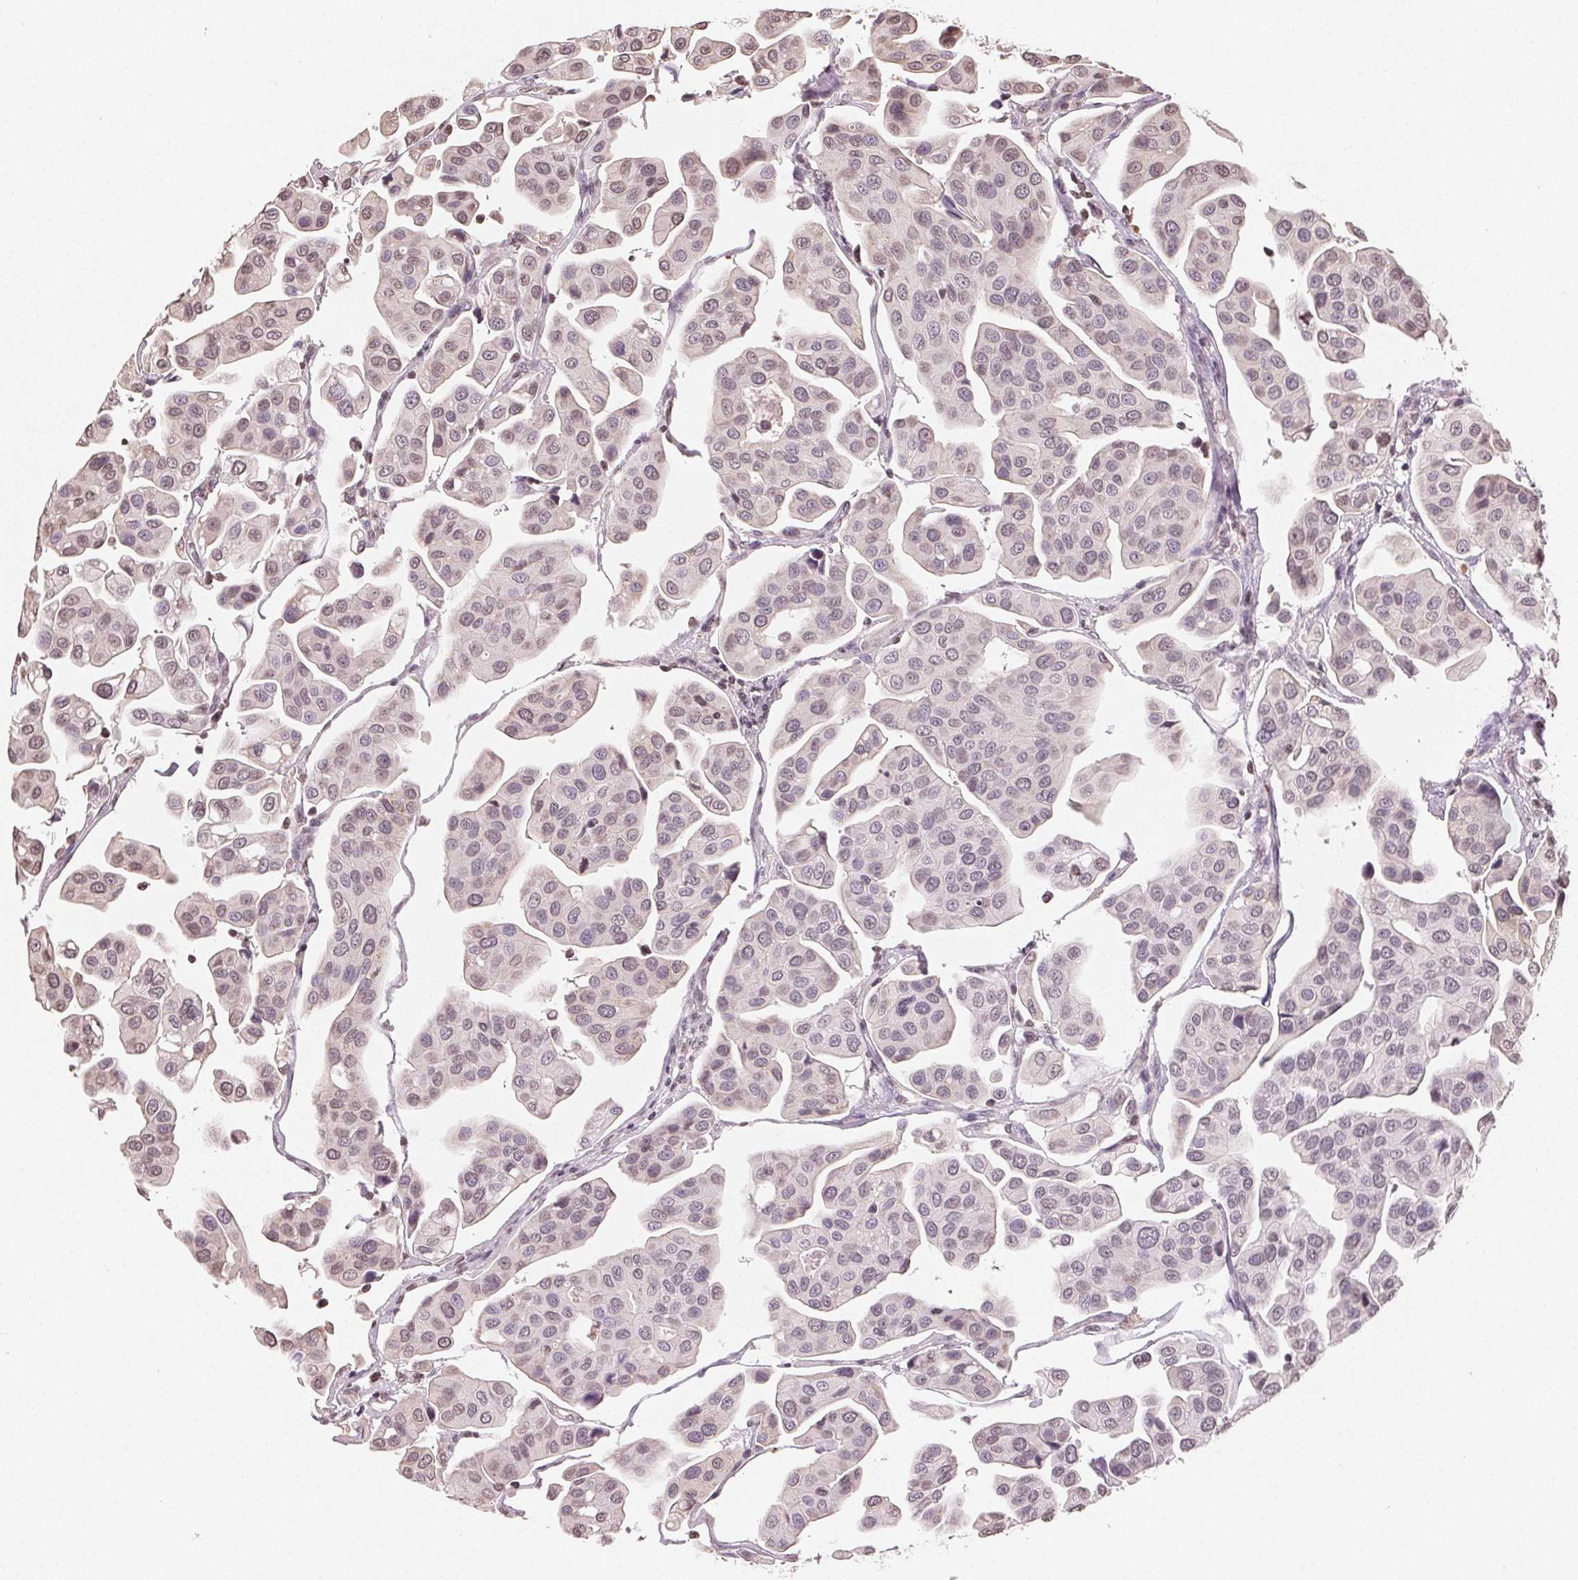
{"staining": {"intensity": "weak", "quantity": "25%-75%", "location": "nuclear"}, "tissue": "renal cancer", "cell_type": "Tumor cells", "image_type": "cancer", "snomed": [{"axis": "morphology", "description": "Adenocarcinoma, NOS"}, {"axis": "topography", "description": "Urinary bladder"}], "caption": "The immunohistochemical stain labels weak nuclear expression in tumor cells of adenocarcinoma (renal) tissue.", "gene": "TBP", "patient": {"sex": "male", "age": 61}}